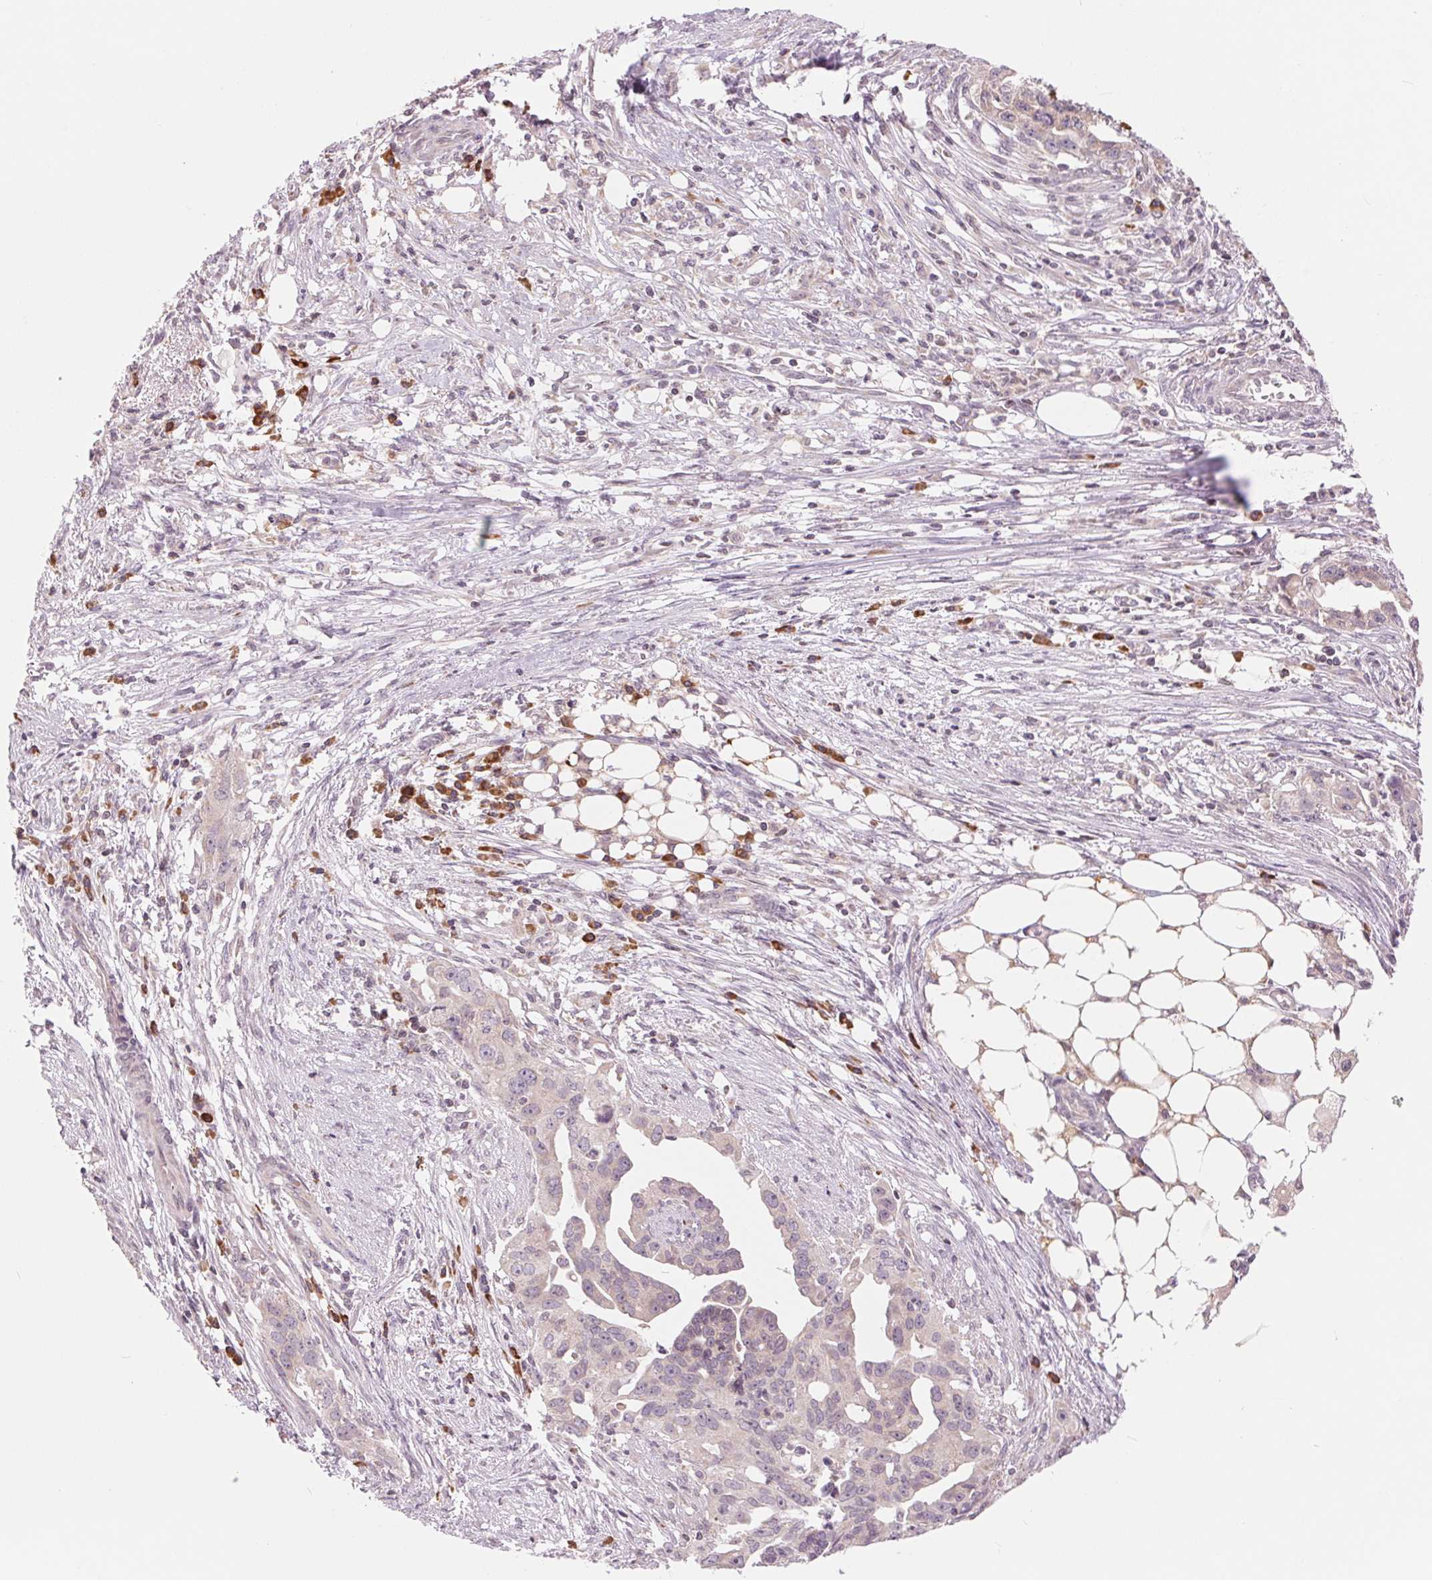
{"staining": {"intensity": "negative", "quantity": "none", "location": "none"}, "tissue": "ovarian cancer", "cell_type": "Tumor cells", "image_type": "cancer", "snomed": [{"axis": "morphology", "description": "Carcinoma, endometroid"}, {"axis": "morphology", "description": "Cystadenocarcinoma, serous, NOS"}, {"axis": "topography", "description": "Ovary"}], "caption": "Tumor cells show no significant protein positivity in ovarian cancer. The staining is performed using DAB brown chromogen with nuclei counter-stained in using hematoxylin.", "gene": "TECR", "patient": {"sex": "female", "age": 45}}